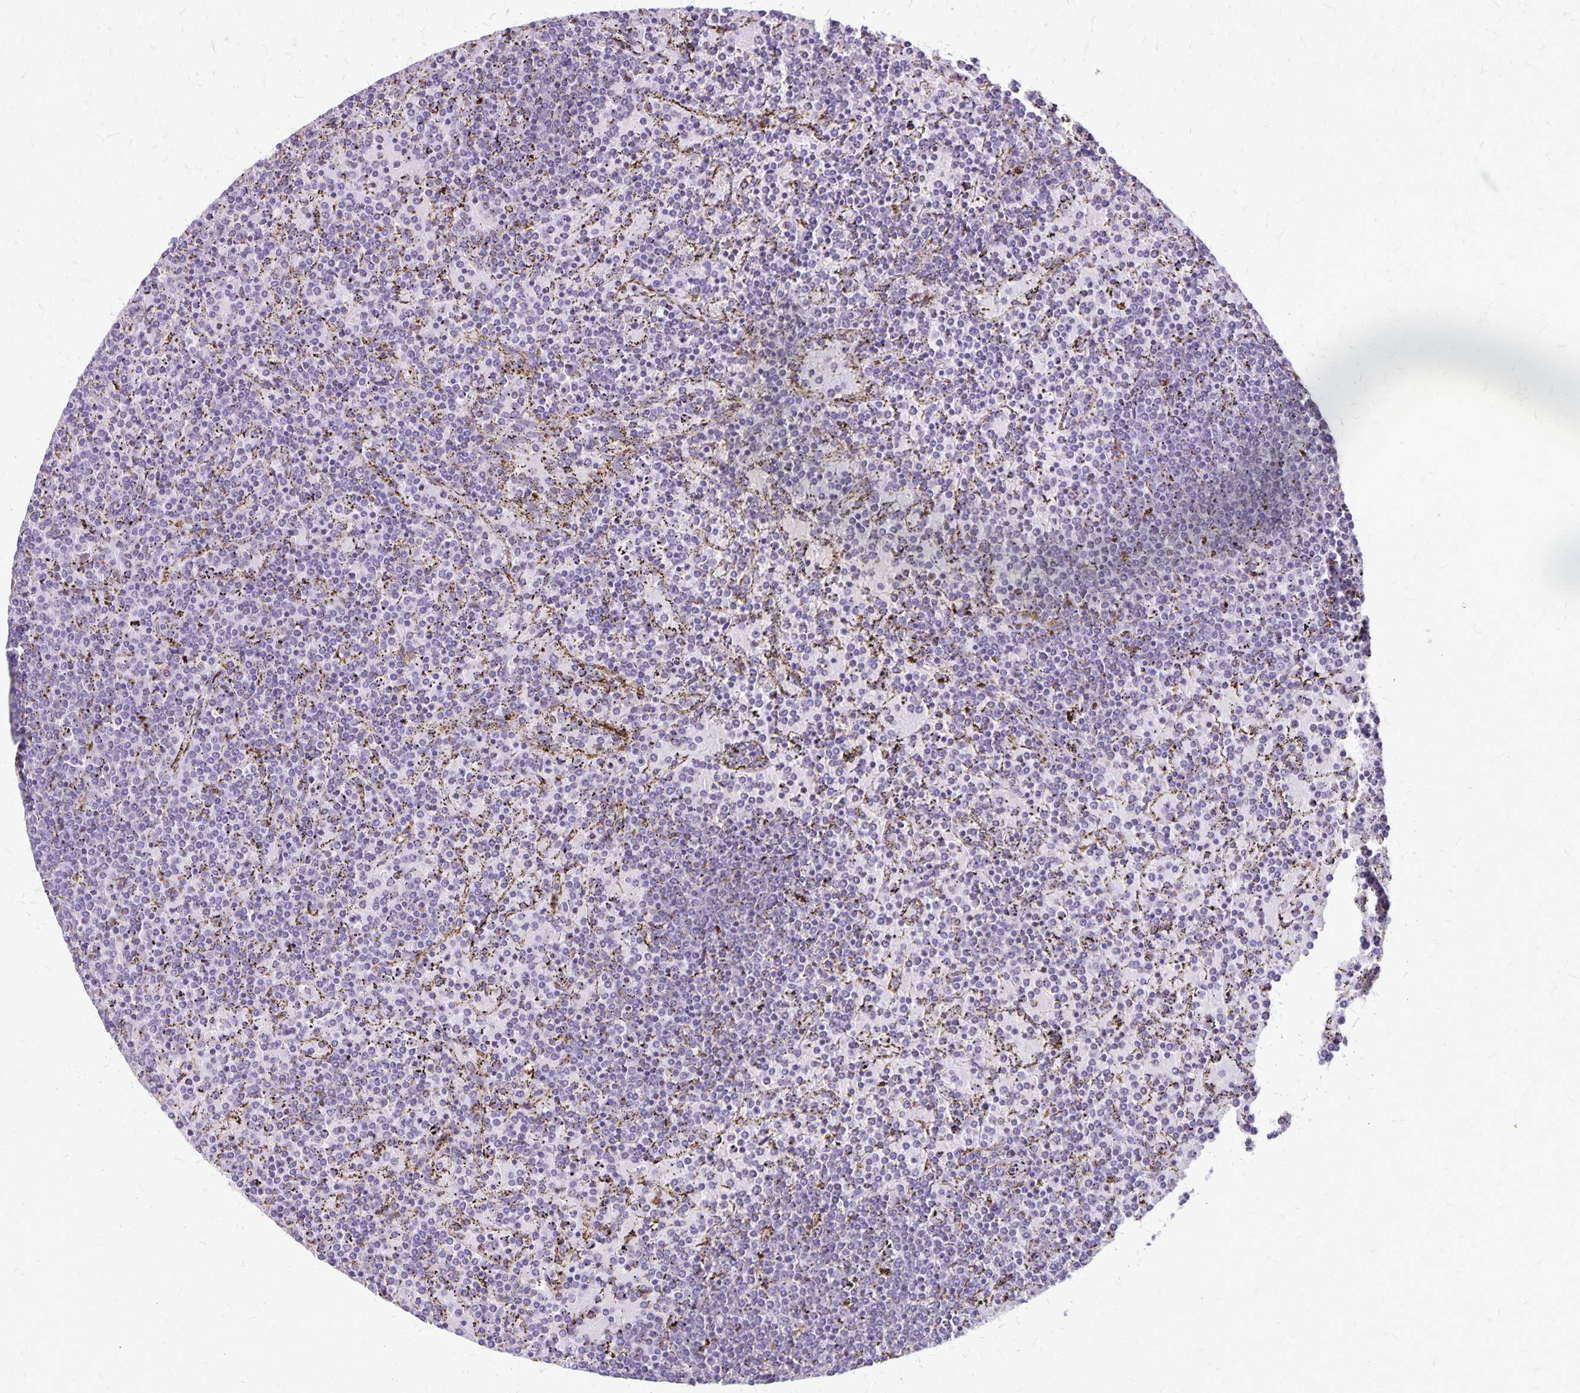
{"staining": {"intensity": "negative", "quantity": "none", "location": "none"}, "tissue": "lymphoma", "cell_type": "Tumor cells", "image_type": "cancer", "snomed": [{"axis": "morphology", "description": "Malignant lymphoma, non-Hodgkin's type, Low grade"}, {"axis": "topography", "description": "Spleen"}], "caption": "Histopathology image shows no significant protein staining in tumor cells of lymphoma.", "gene": "PLXNB3", "patient": {"sex": "female", "age": 77}}